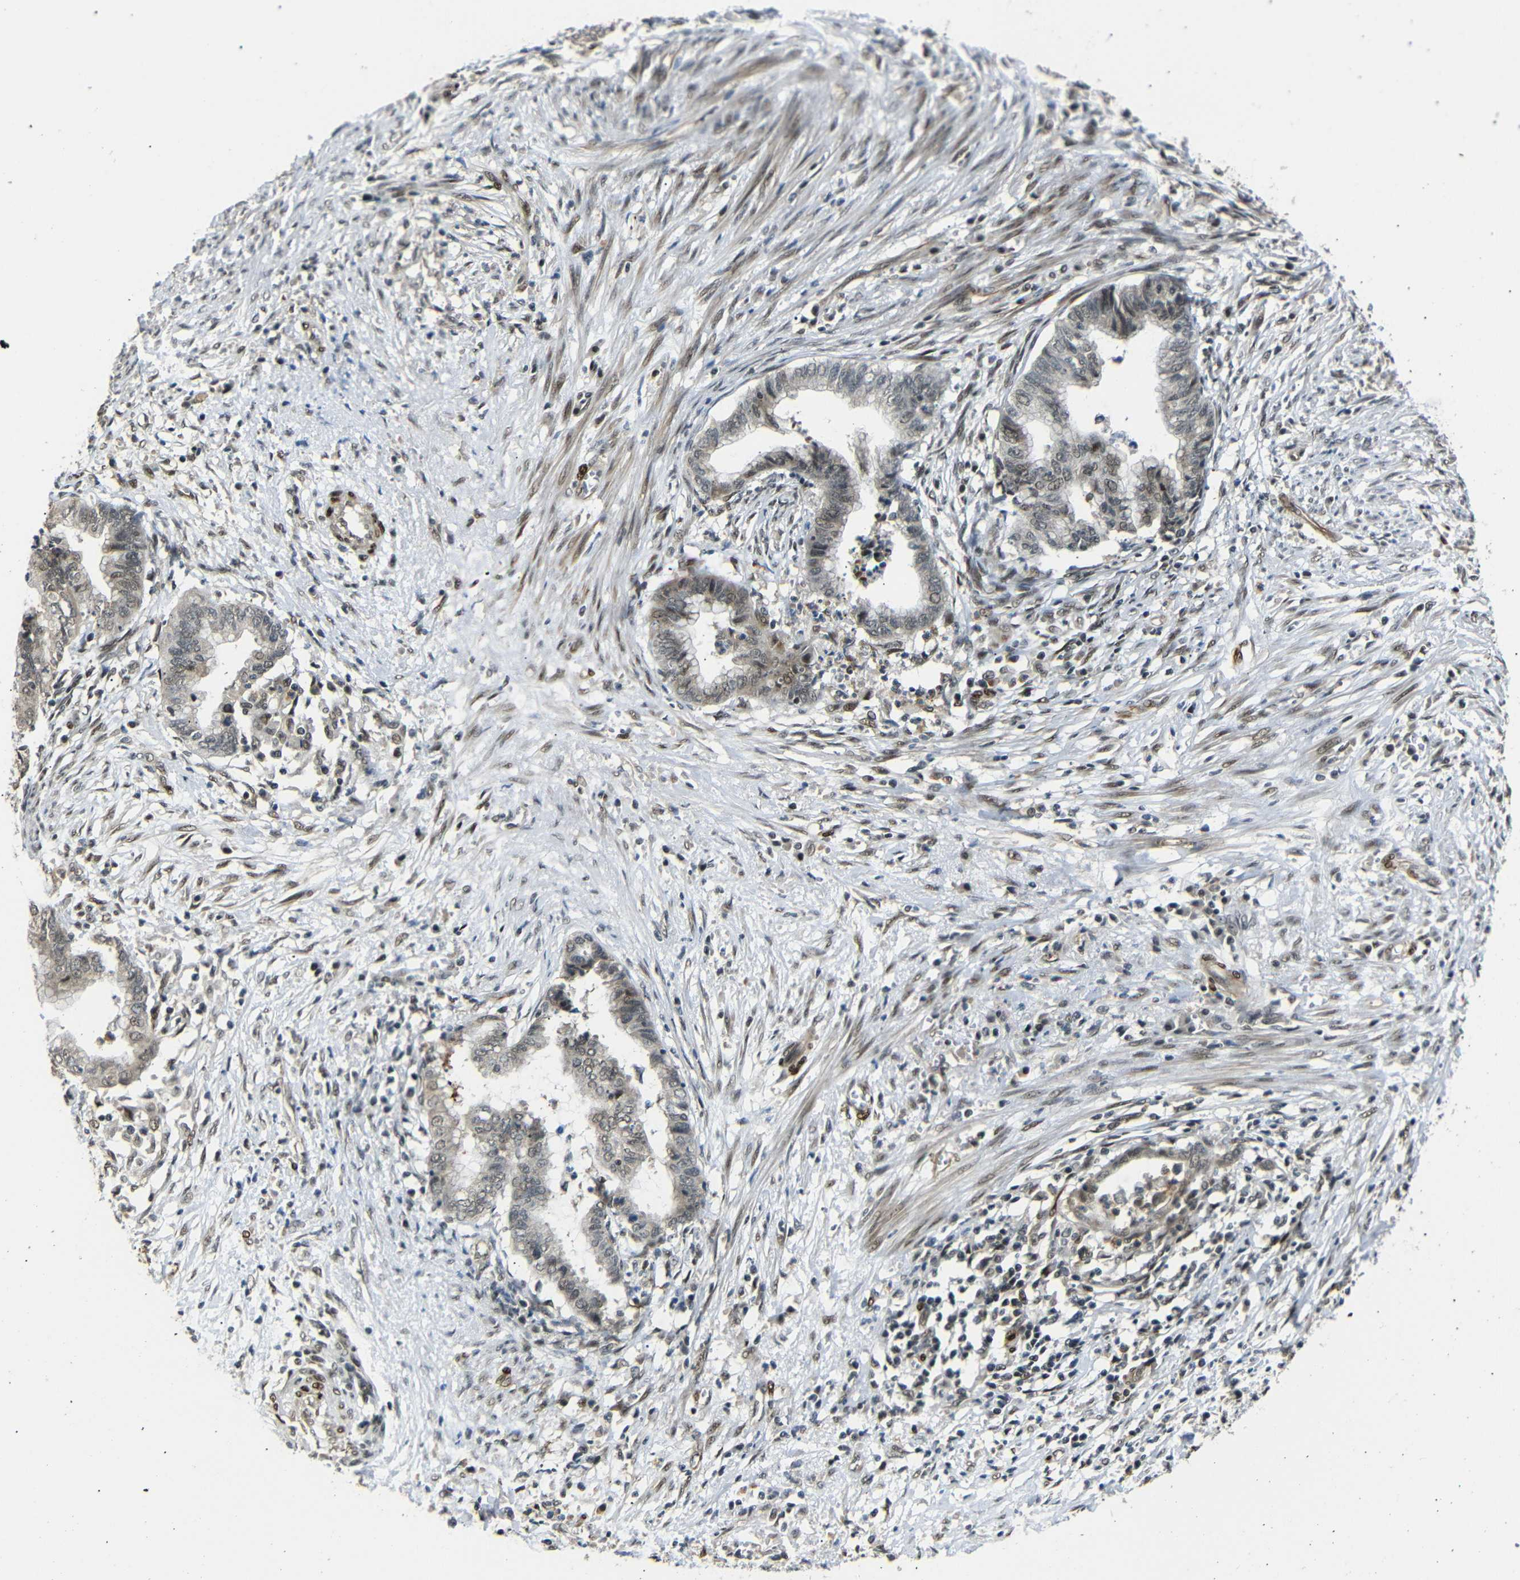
{"staining": {"intensity": "weak", "quantity": ">75%", "location": "cytoplasmic/membranous,nuclear"}, "tissue": "endometrial cancer", "cell_type": "Tumor cells", "image_type": "cancer", "snomed": [{"axis": "morphology", "description": "Necrosis, NOS"}, {"axis": "morphology", "description": "Adenocarcinoma, NOS"}, {"axis": "topography", "description": "Endometrium"}], "caption": "This is a micrograph of immunohistochemistry staining of endometrial cancer, which shows weak staining in the cytoplasmic/membranous and nuclear of tumor cells.", "gene": "TBX2", "patient": {"sex": "female", "age": 79}}